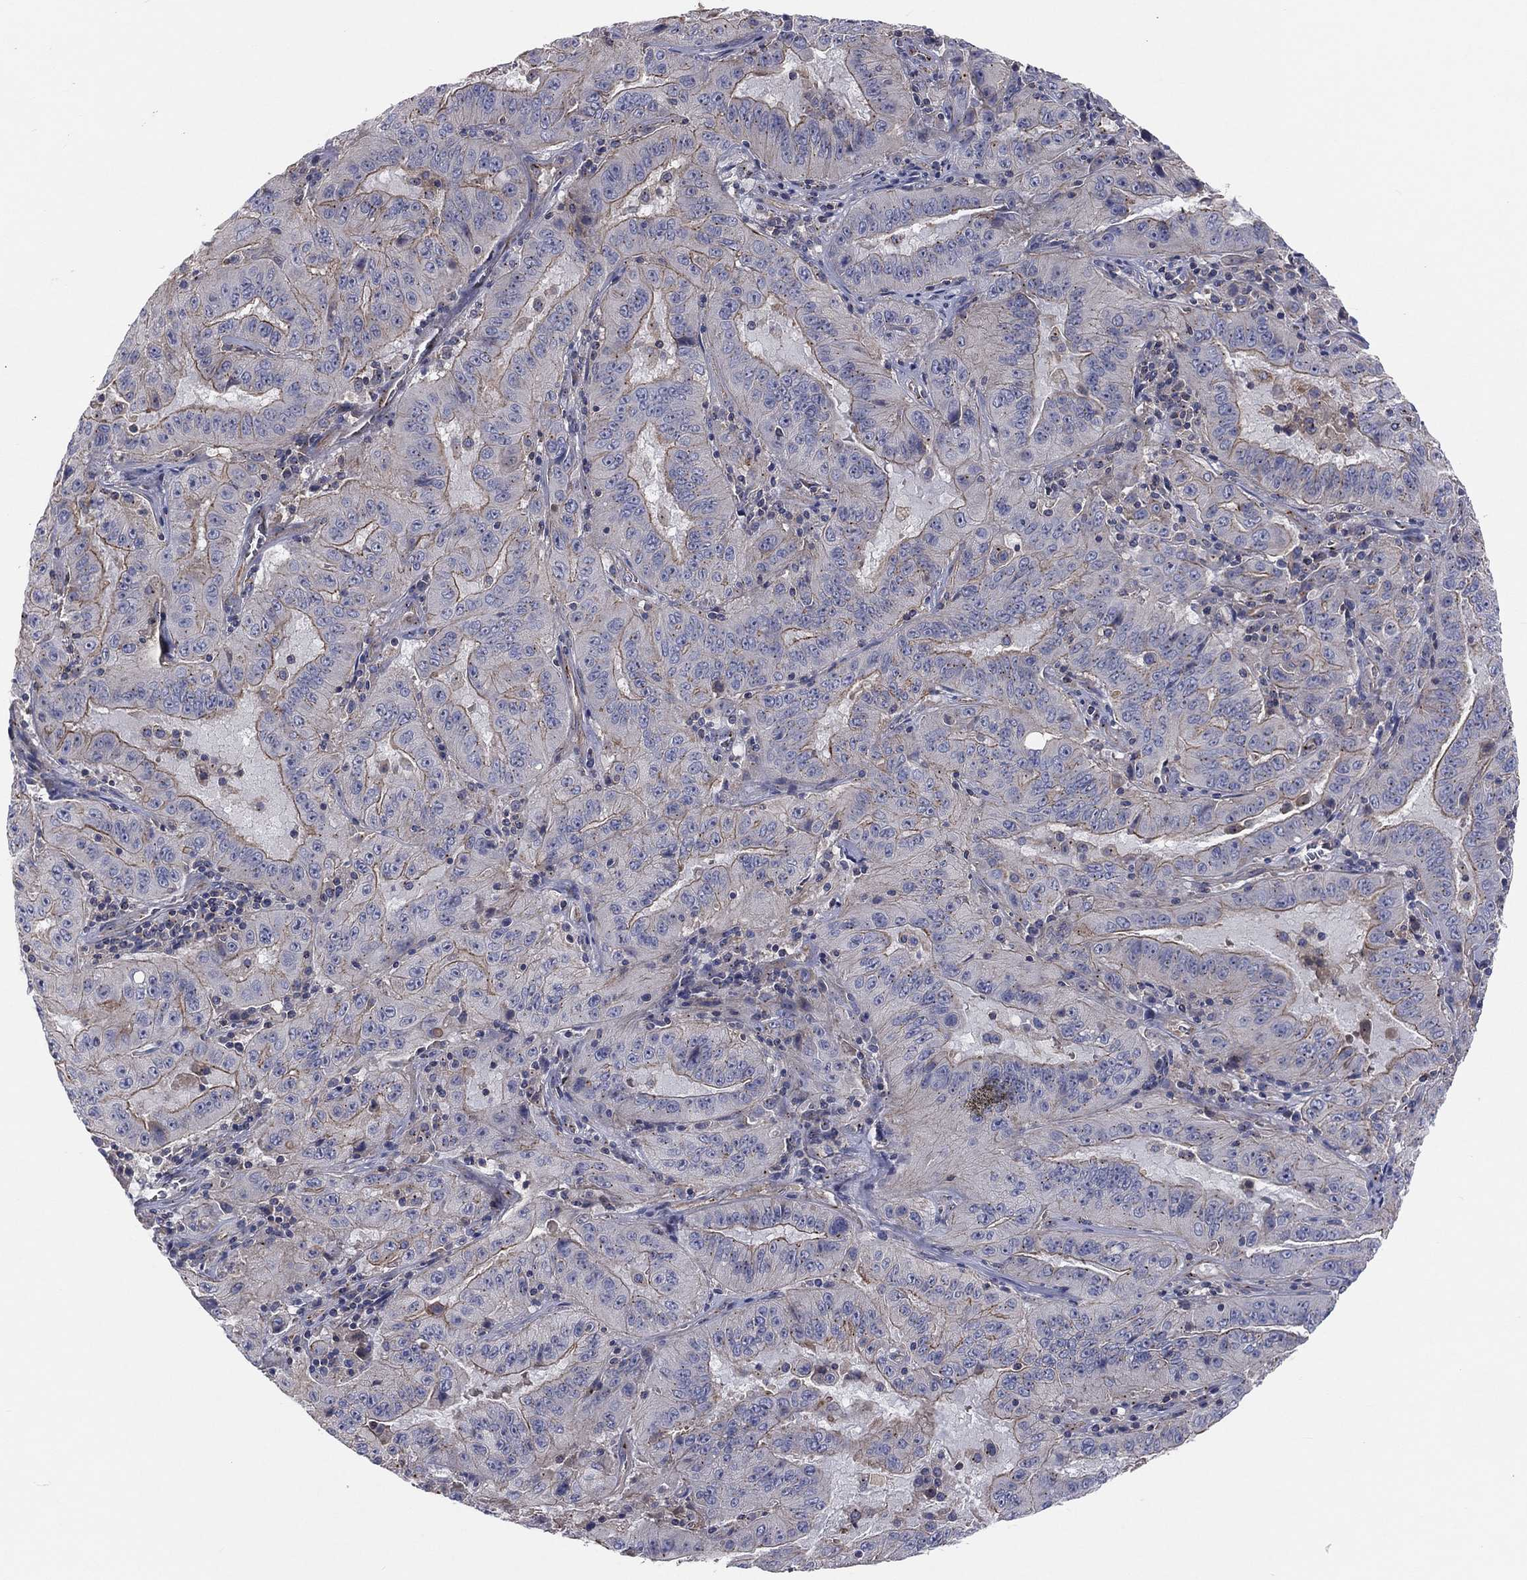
{"staining": {"intensity": "weak", "quantity": "25%-75%", "location": "cytoplasmic/membranous"}, "tissue": "pancreatic cancer", "cell_type": "Tumor cells", "image_type": "cancer", "snomed": [{"axis": "morphology", "description": "Adenocarcinoma, NOS"}, {"axis": "topography", "description": "Pancreas"}], "caption": "Brown immunohistochemical staining in human adenocarcinoma (pancreatic) reveals weak cytoplasmic/membranous staining in about 25%-75% of tumor cells.", "gene": "CROCC", "patient": {"sex": "male", "age": 63}}